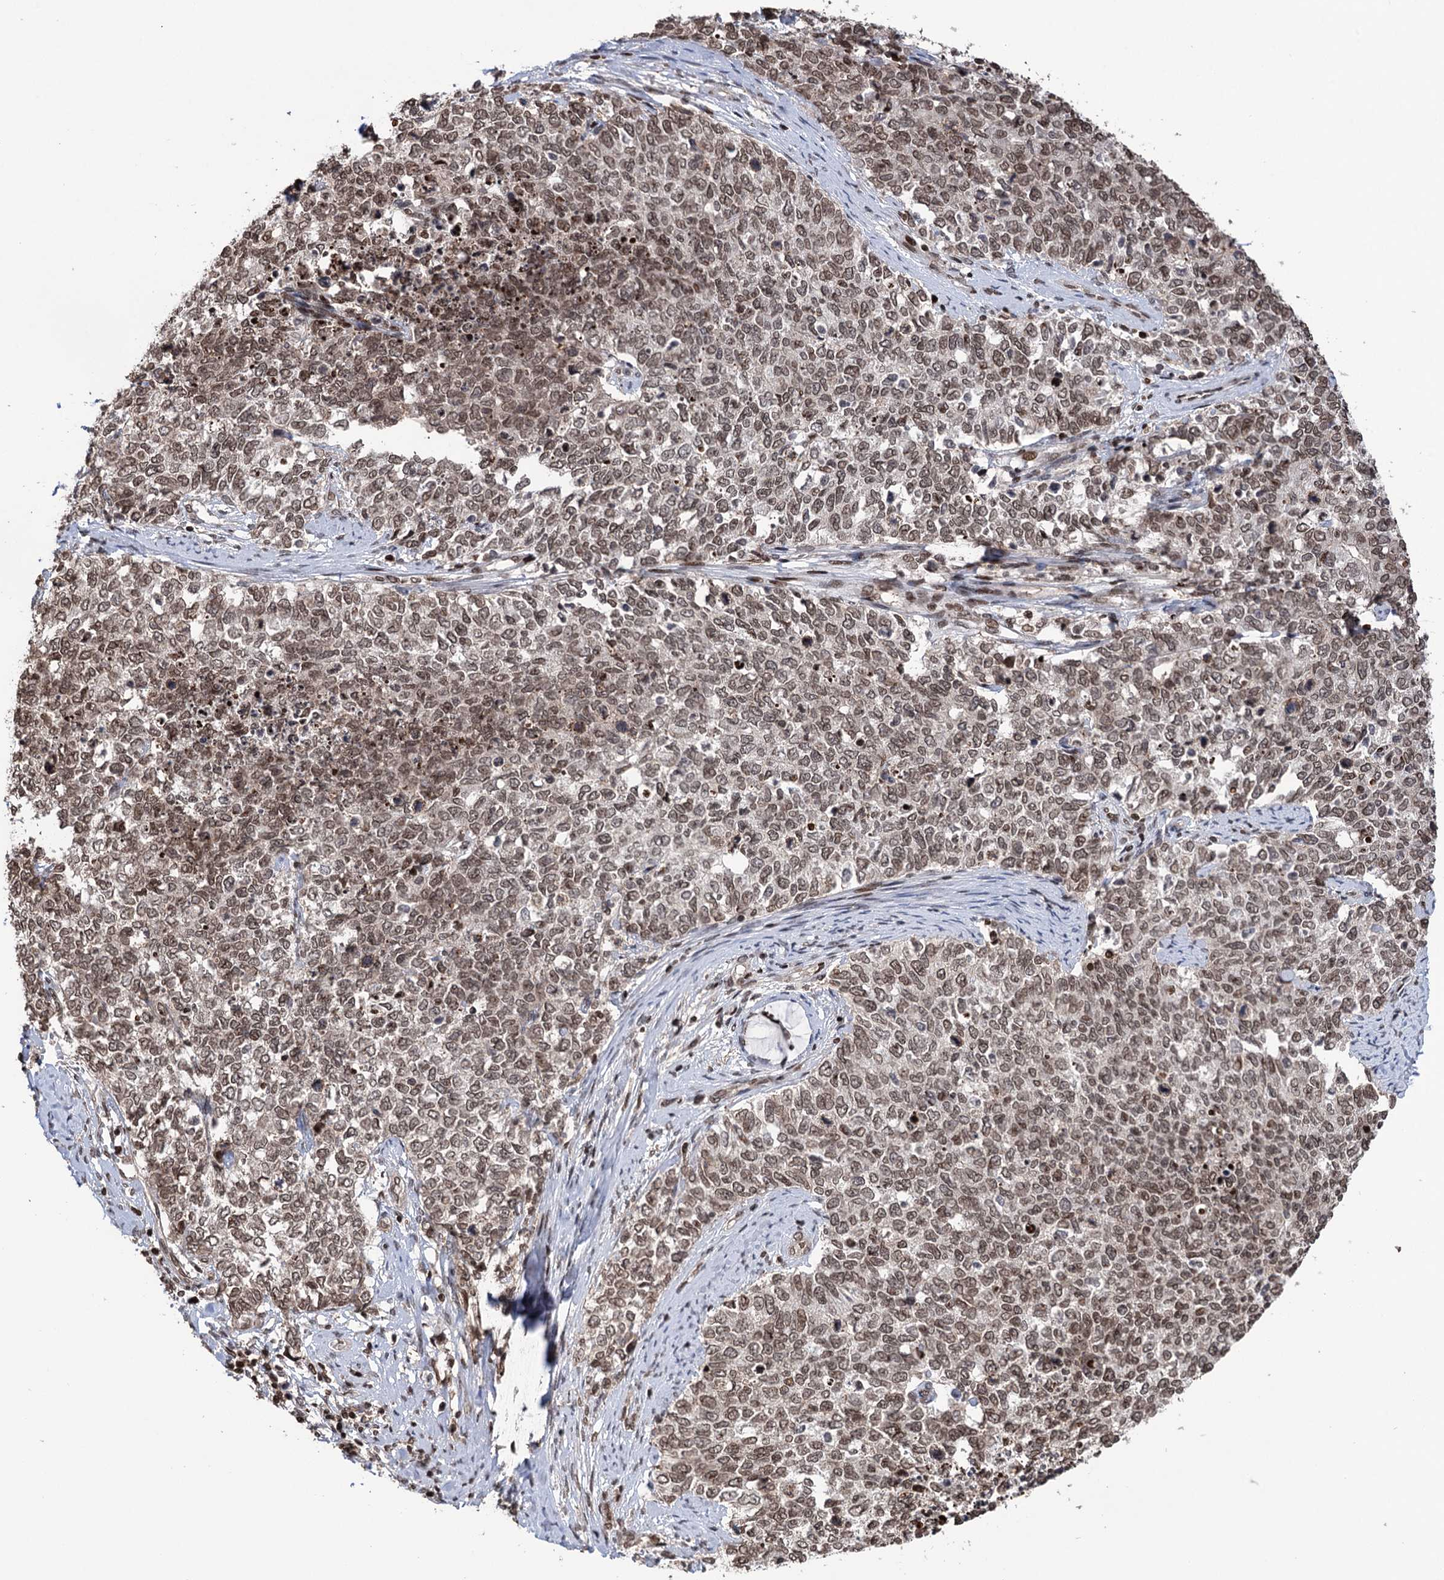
{"staining": {"intensity": "moderate", "quantity": ">75%", "location": "nuclear"}, "tissue": "cervical cancer", "cell_type": "Tumor cells", "image_type": "cancer", "snomed": [{"axis": "morphology", "description": "Squamous cell carcinoma, NOS"}, {"axis": "topography", "description": "Cervix"}], "caption": "Tumor cells exhibit medium levels of moderate nuclear staining in approximately >75% of cells in human cervical cancer (squamous cell carcinoma).", "gene": "CCDC77", "patient": {"sex": "female", "age": 63}}